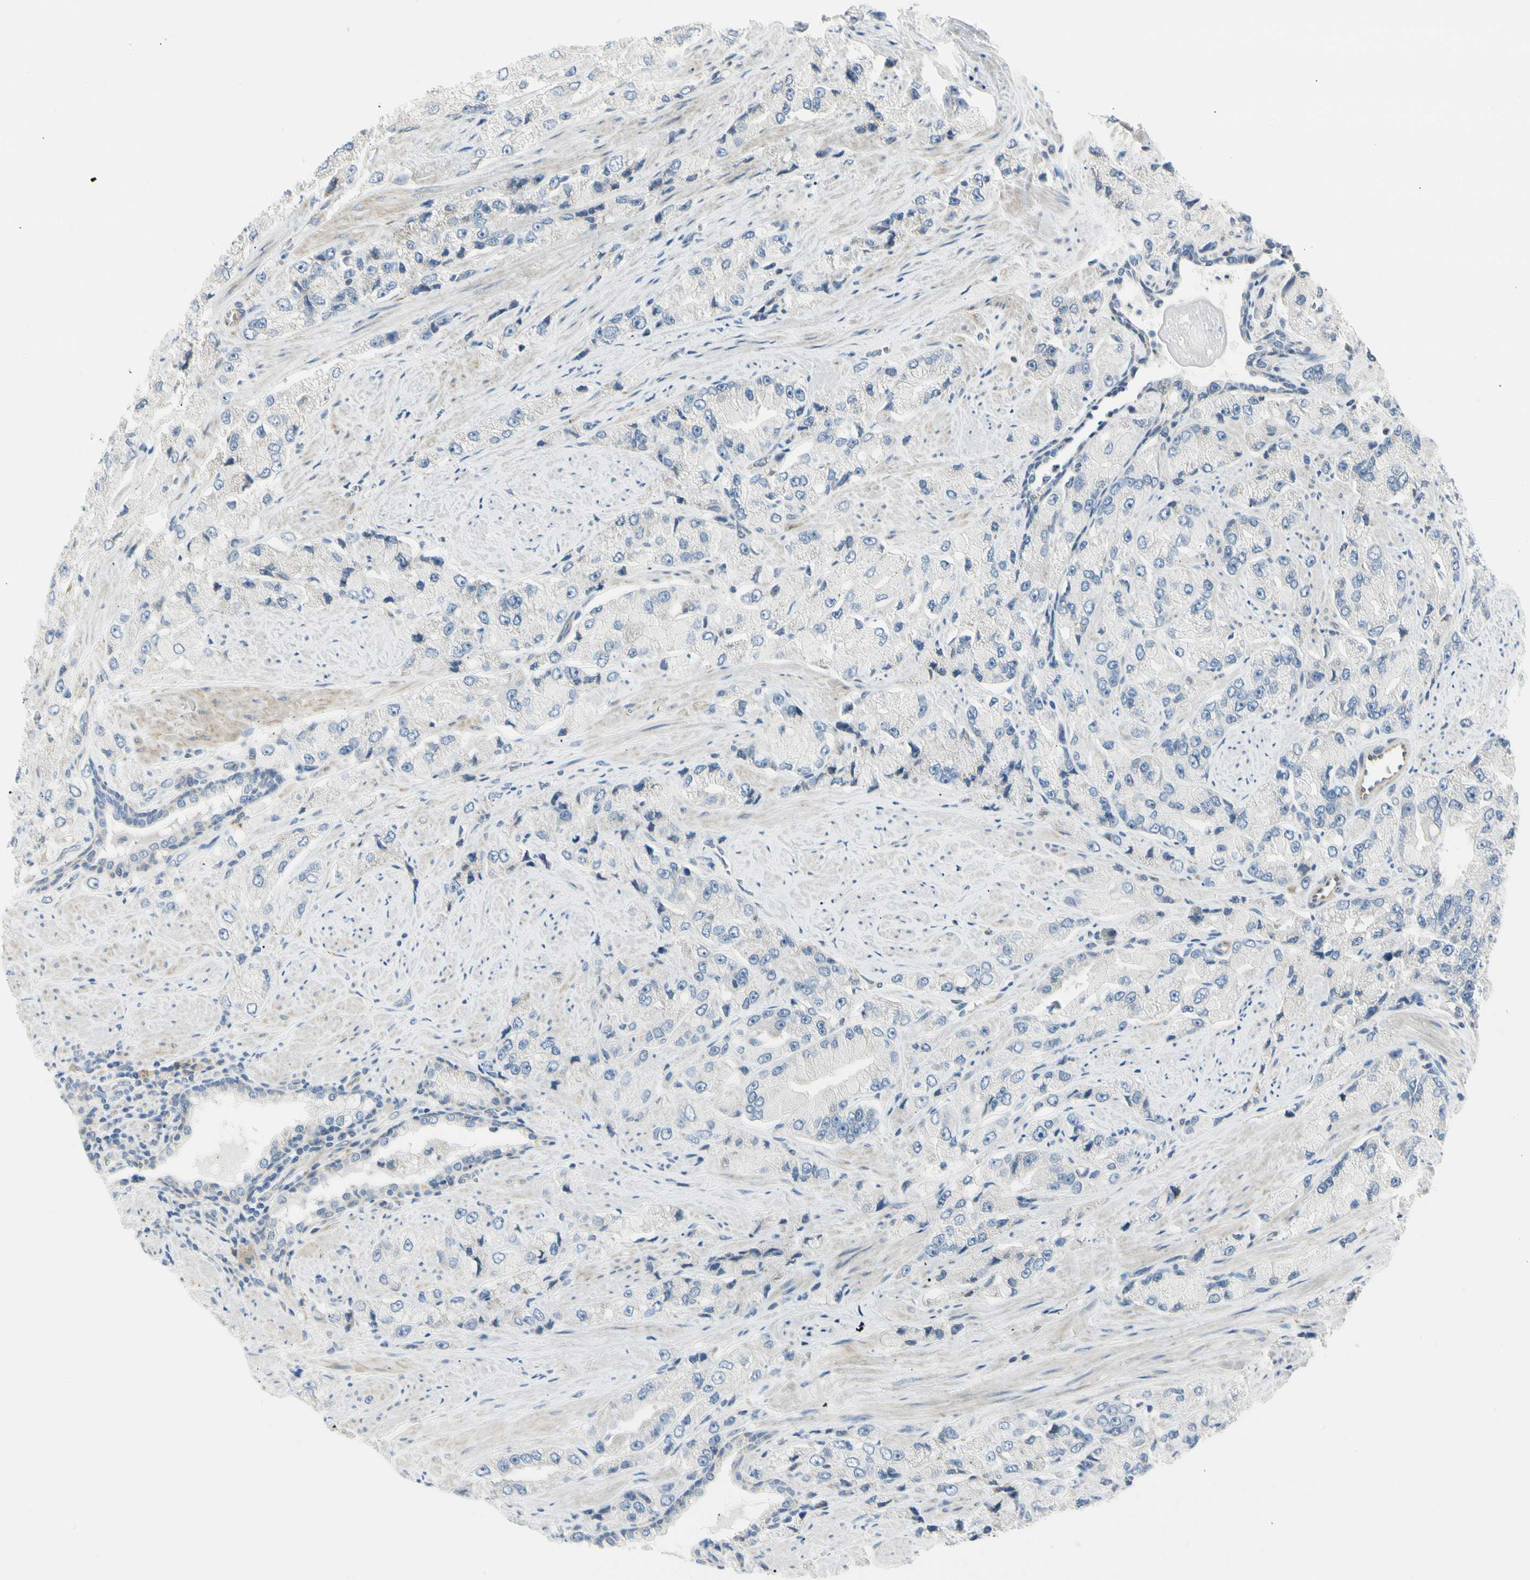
{"staining": {"intensity": "negative", "quantity": "none", "location": "none"}, "tissue": "prostate cancer", "cell_type": "Tumor cells", "image_type": "cancer", "snomed": [{"axis": "morphology", "description": "Adenocarcinoma, High grade"}, {"axis": "topography", "description": "Prostate"}], "caption": "A histopathology image of human adenocarcinoma (high-grade) (prostate) is negative for staining in tumor cells.", "gene": "TNFSF11", "patient": {"sex": "male", "age": 58}}